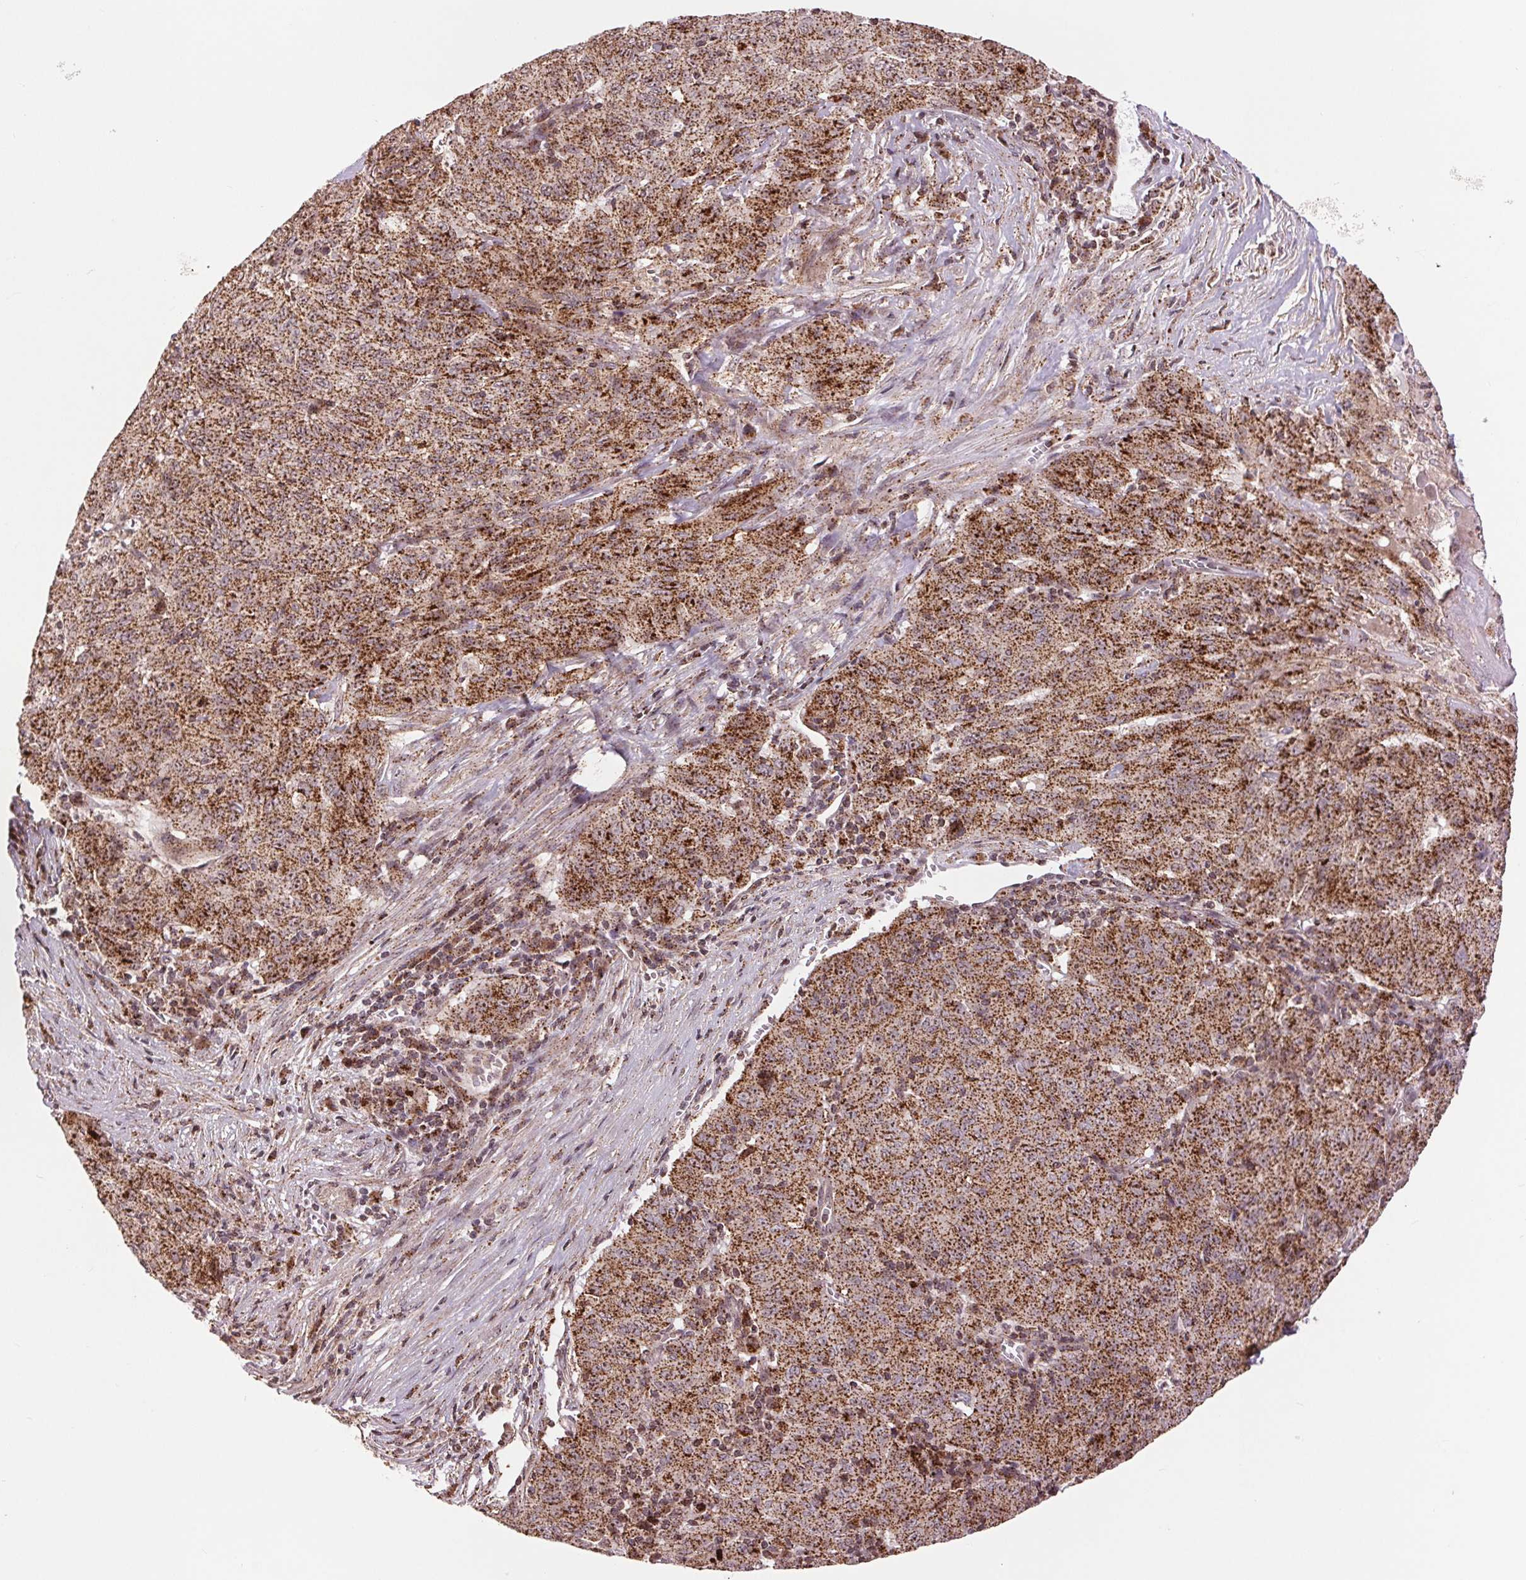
{"staining": {"intensity": "strong", "quantity": ">75%", "location": "cytoplasmic/membranous"}, "tissue": "pancreatic cancer", "cell_type": "Tumor cells", "image_type": "cancer", "snomed": [{"axis": "morphology", "description": "Adenocarcinoma, NOS"}, {"axis": "topography", "description": "Pancreas"}], "caption": "Immunohistochemistry staining of pancreatic adenocarcinoma, which shows high levels of strong cytoplasmic/membranous positivity in approximately >75% of tumor cells indicating strong cytoplasmic/membranous protein staining. The staining was performed using DAB (3,3'-diaminobenzidine) (brown) for protein detection and nuclei were counterstained in hematoxylin (blue).", "gene": "CHMP4B", "patient": {"sex": "male", "age": 63}}